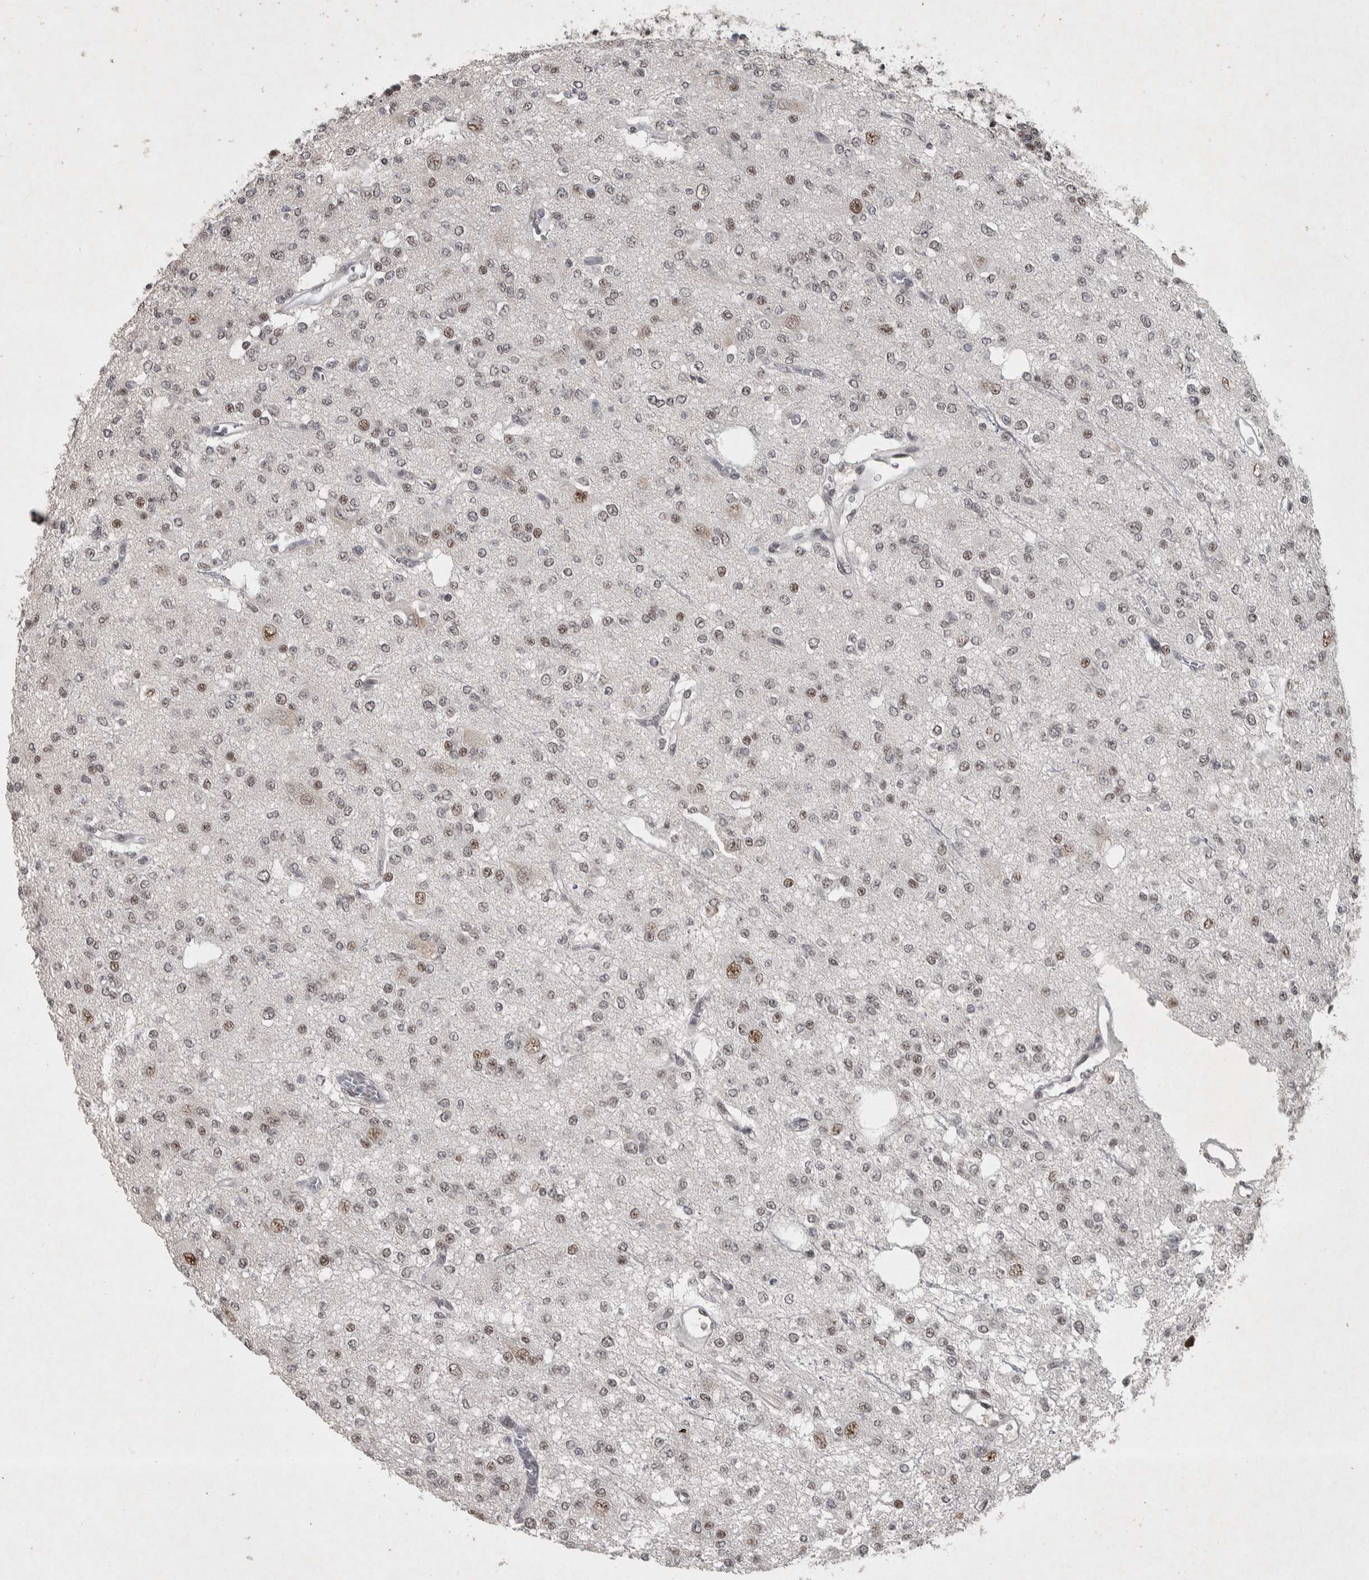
{"staining": {"intensity": "weak", "quantity": "25%-75%", "location": "nuclear"}, "tissue": "glioma", "cell_type": "Tumor cells", "image_type": "cancer", "snomed": [{"axis": "morphology", "description": "Glioma, malignant, Low grade"}, {"axis": "topography", "description": "Brain"}], "caption": "Protein analysis of malignant glioma (low-grade) tissue exhibits weak nuclear positivity in approximately 25%-75% of tumor cells.", "gene": "DDX42", "patient": {"sex": "male", "age": 38}}